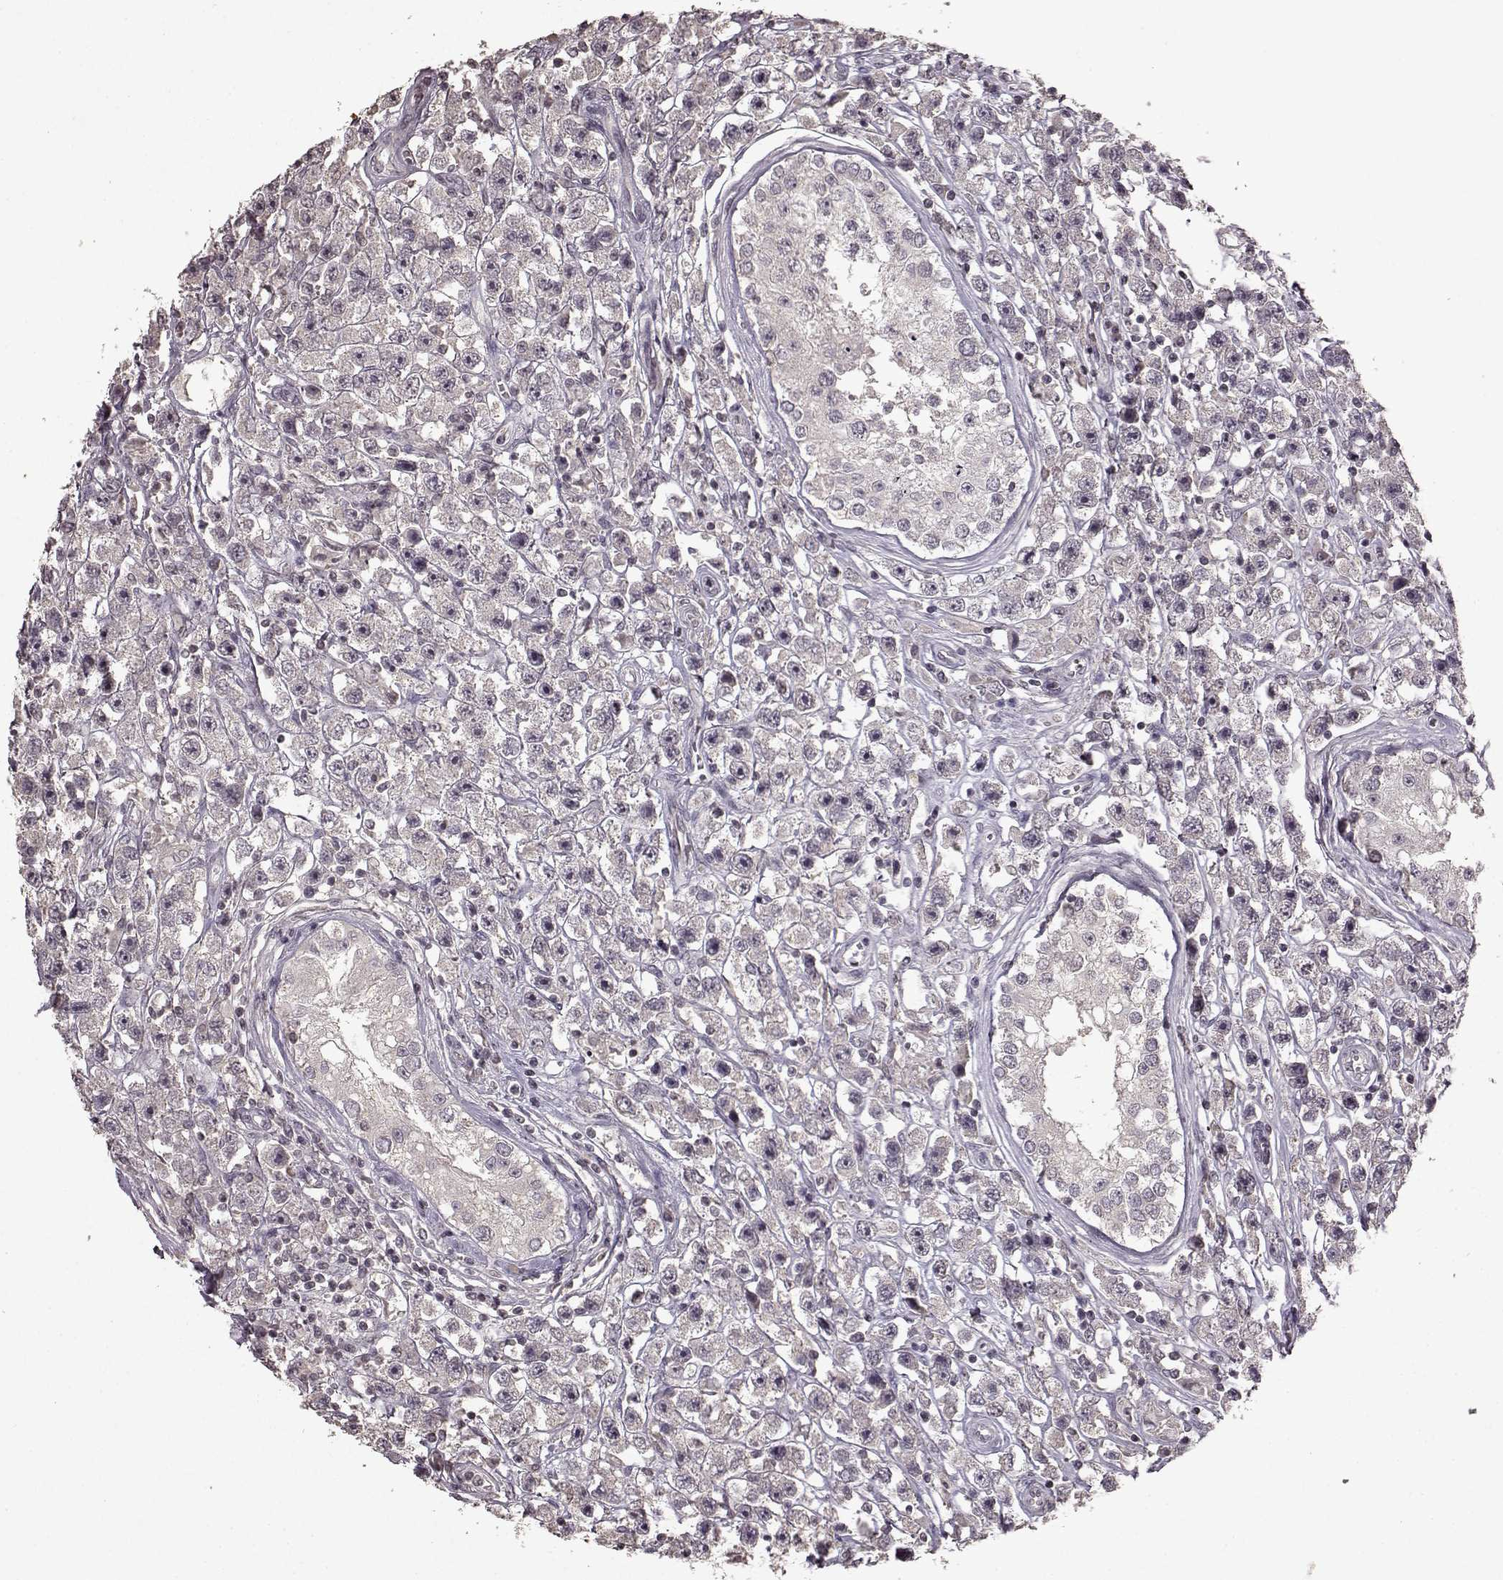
{"staining": {"intensity": "negative", "quantity": "none", "location": "none"}, "tissue": "testis cancer", "cell_type": "Tumor cells", "image_type": "cancer", "snomed": [{"axis": "morphology", "description": "Seminoma, NOS"}, {"axis": "topography", "description": "Testis"}], "caption": "This is an immunohistochemistry histopathology image of seminoma (testis). There is no expression in tumor cells.", "gene": "LHB", "patient": {"sex": "male", "age": 45}}